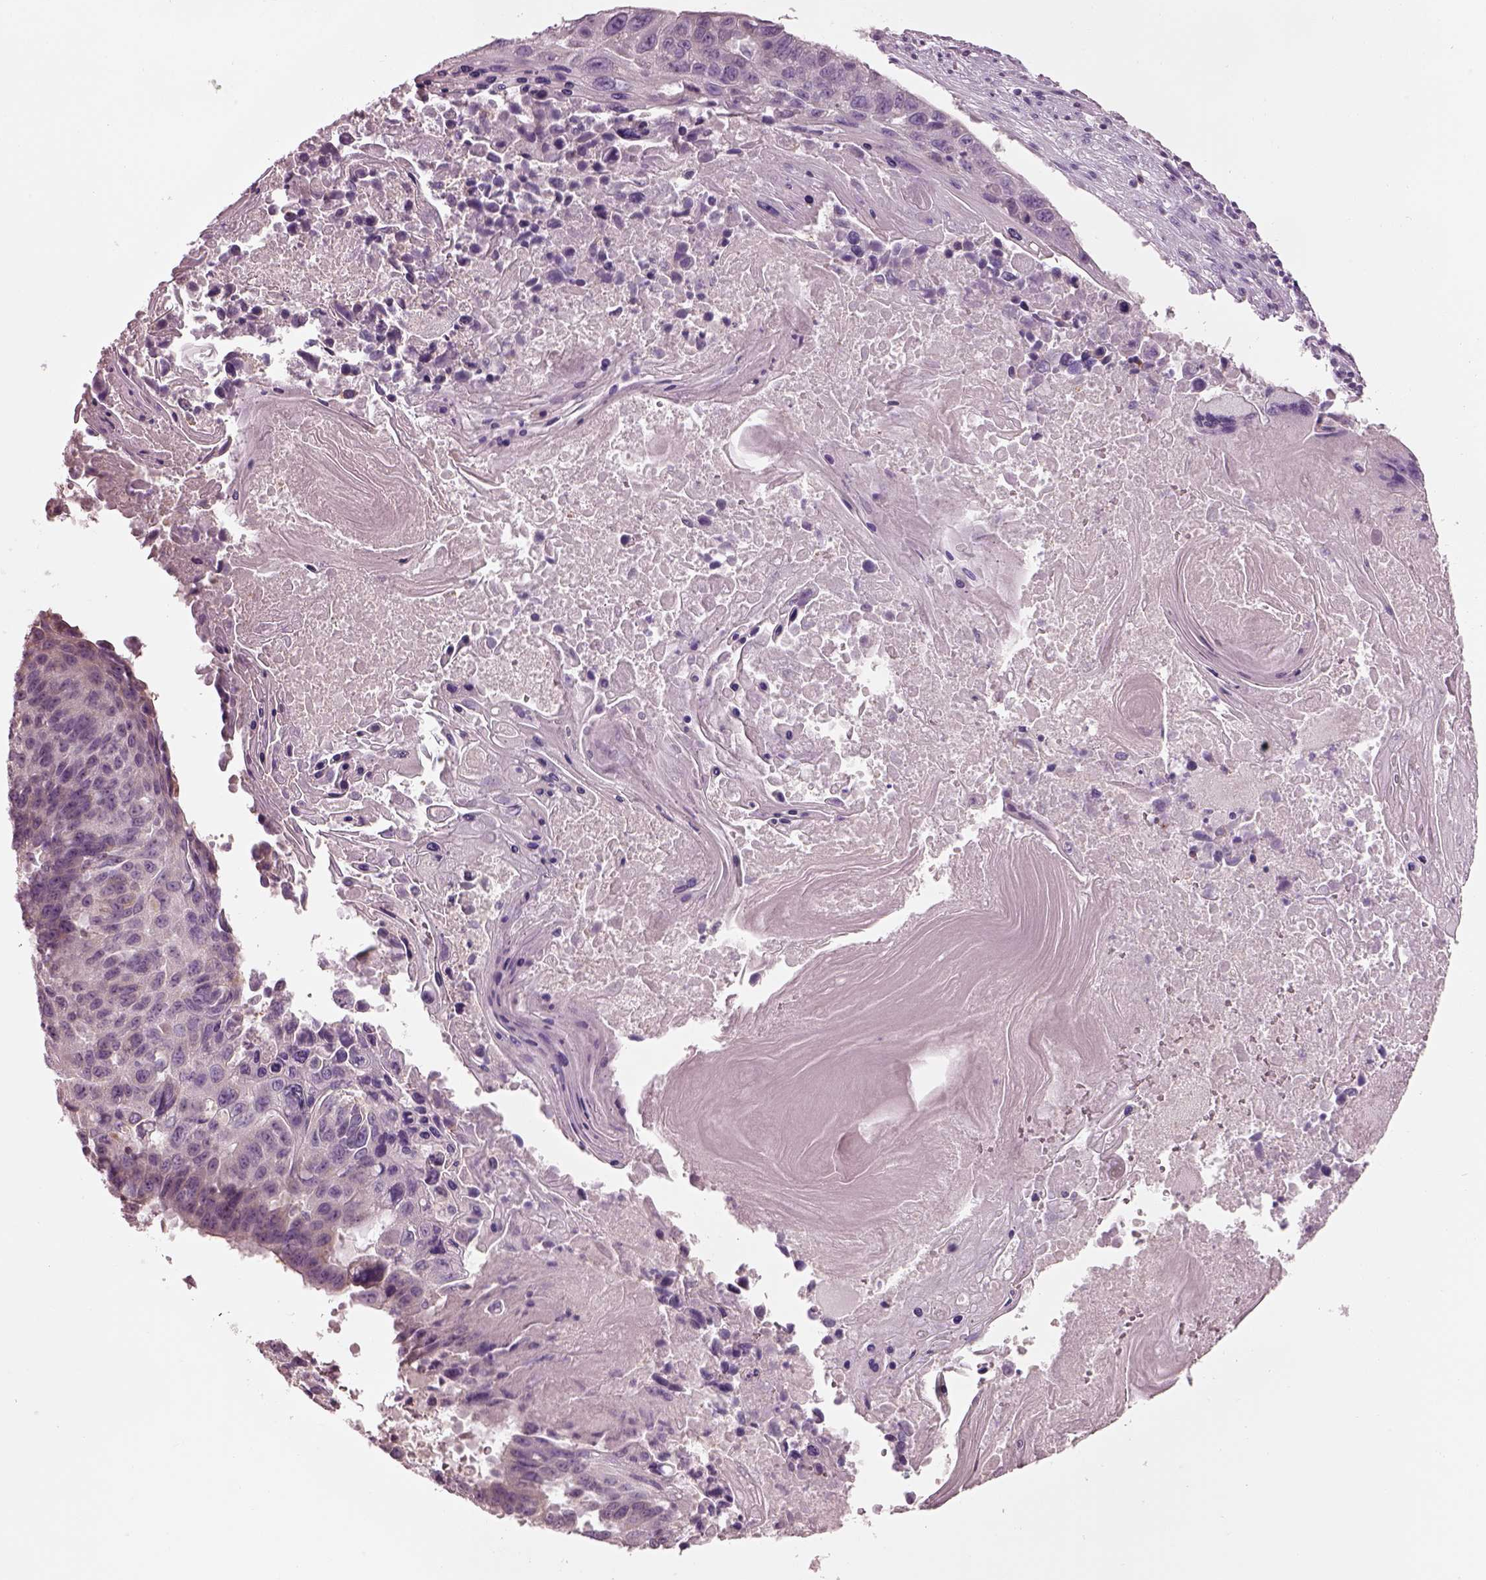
{"staining": {"intensity": "negative", "quantity": "none", "location": "none"}, "tissue": "lung cancer", "cell_type": "Tumor cells", "image_type": "cancer", "snomed": [{"axis": "morphology", "description": "Squamous cell carcinoma, NOS"}, {"axis": "topography", "description": "Lung"}], "caption": "Protein analysis of lung squamous cell carcinoma exhibits no significant expression in tumor cells.", "gene": "SLC27A2", "patient": {"sex": "male", "age": 73}}